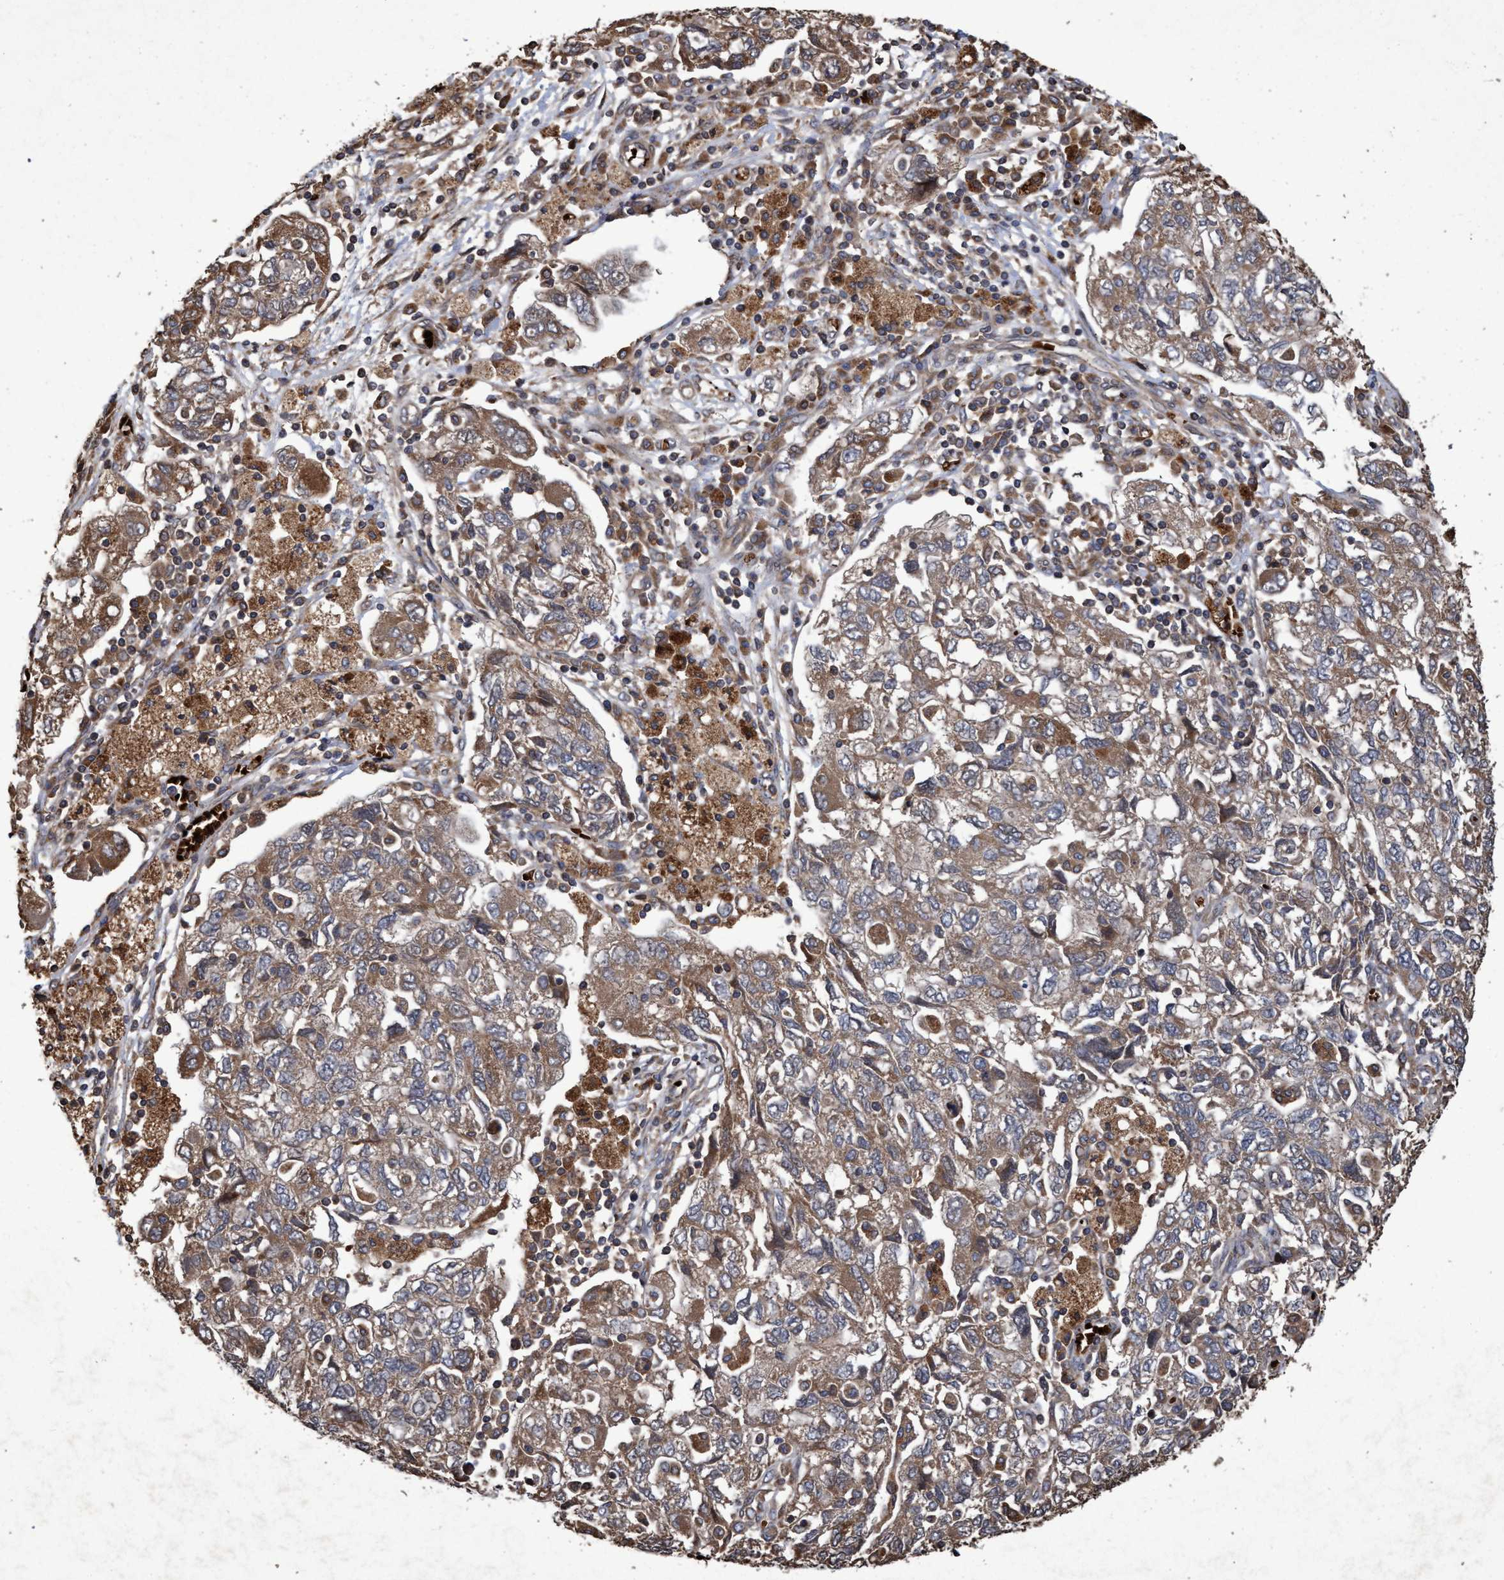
{"staining": {"intensity": "weak", "quantity": ">75%", "location": "cytoplasmic/membranous"}, "tissue": "ovarian cancer", "cell_type": "Tumor cells", "image_type": "cancer", "snomed": [{"axis": "morphology", "description": "Carcinoma, NOS"}, {"axis": "morphology", "description": "Cystadenocarcinoma, serous, NOS"}, {"axis": "topography", "description": "Ovary"}], "caption": "Immunohistochemistry (DAB) staining of human ovarian carcinoma displays weak cytoplasmic/membranous protein positivity in approximately >75% of tumor cells.", "gene": "CHMP6", "patient": {"sex": "female", "age": 69}}